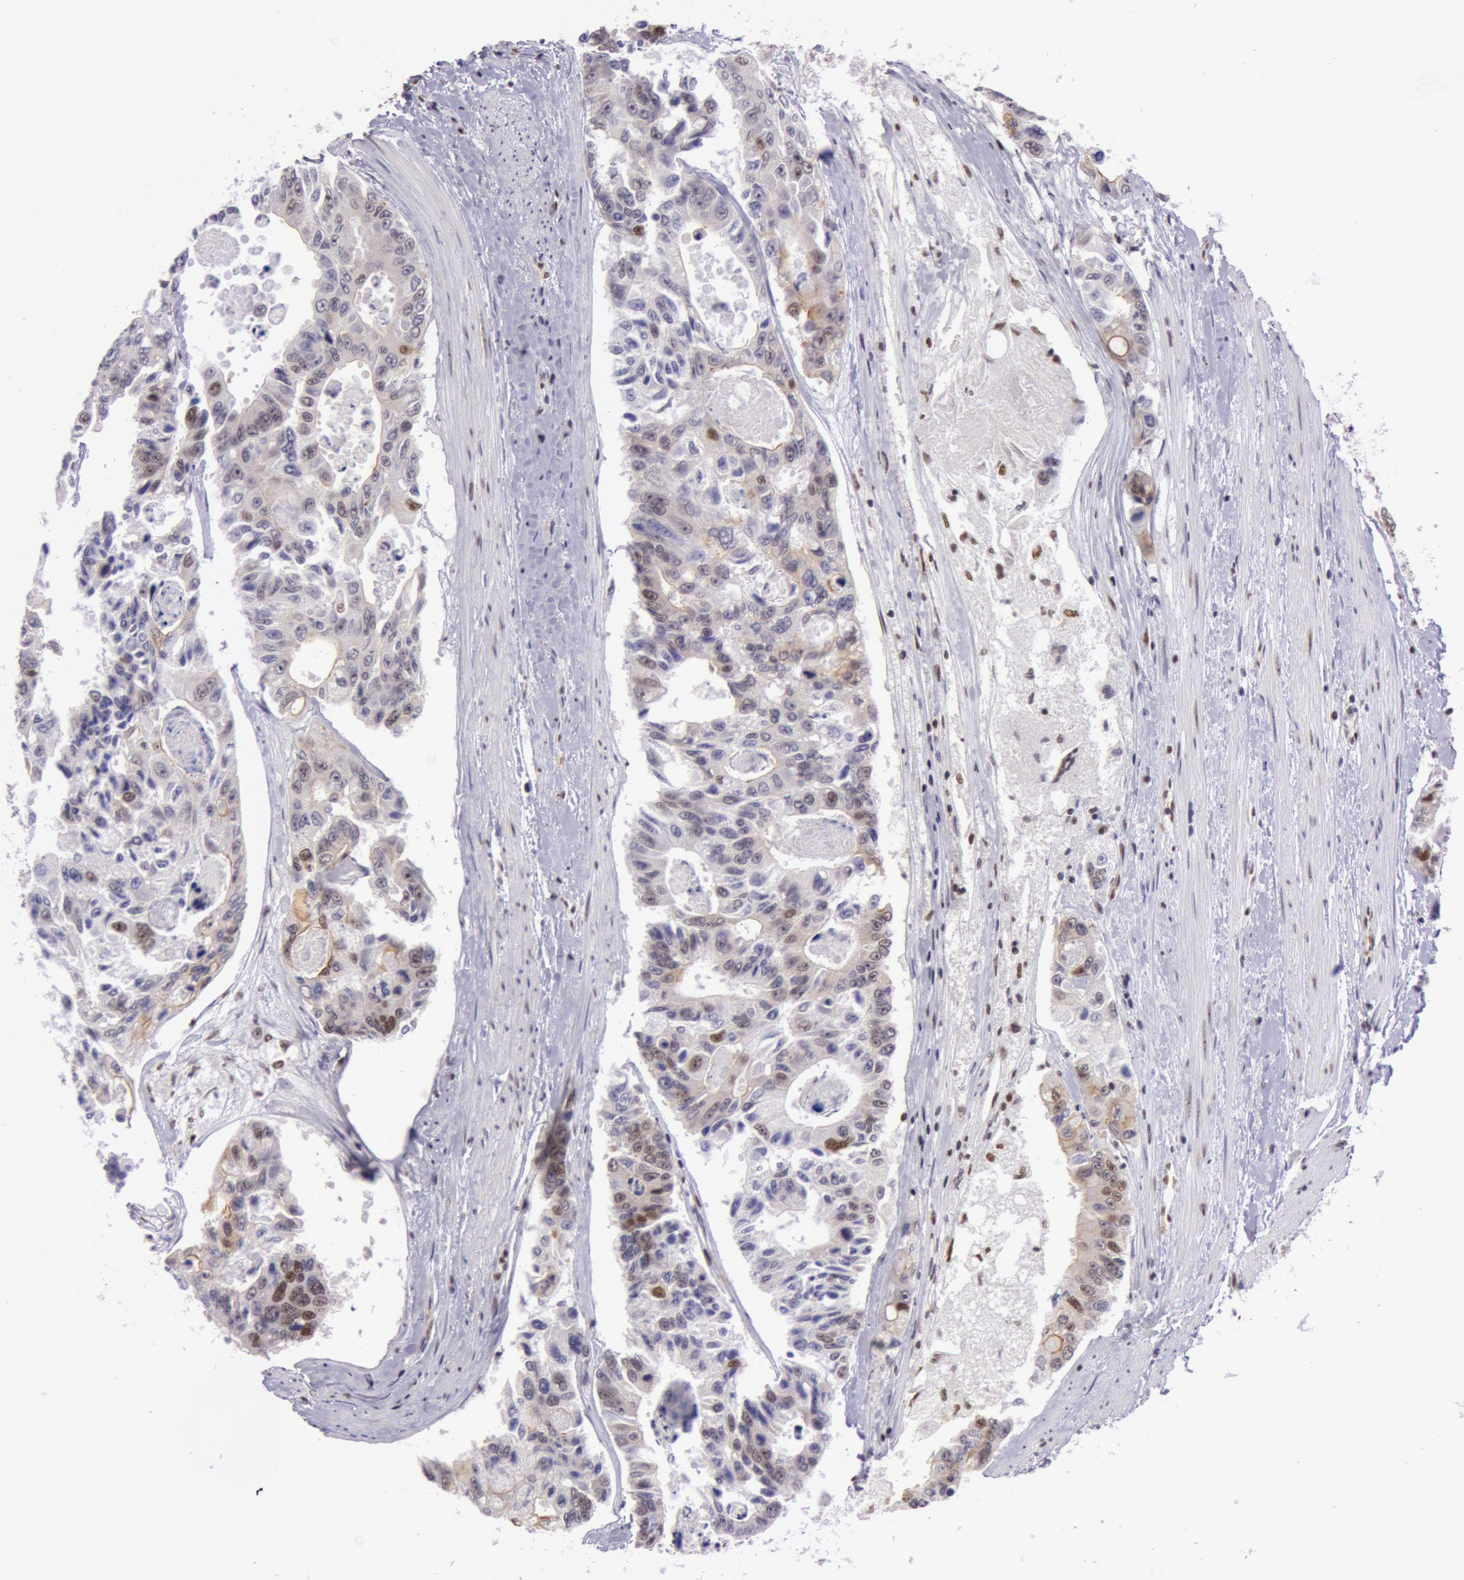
{"staining": {"intensity": "strong", "quantity": ">75%", "location": "nuclear"}, "tissue": "colorectal cancer", "cell_type": "Tumor cells", "image_type": "cancer", "snomed": [{"axis": "morphology", "description": "Adenocarcinoma, NOS"}, {"axis": "topography", "description": "Colon"}], "caption": "Immunohistochemical staining of adenocarcinoma (colorectal) shows high levels of strong nuclear expression in about >75% of tumor cells.", "gene": "NBN", "patient": {"sex": "female", "age": 86}}